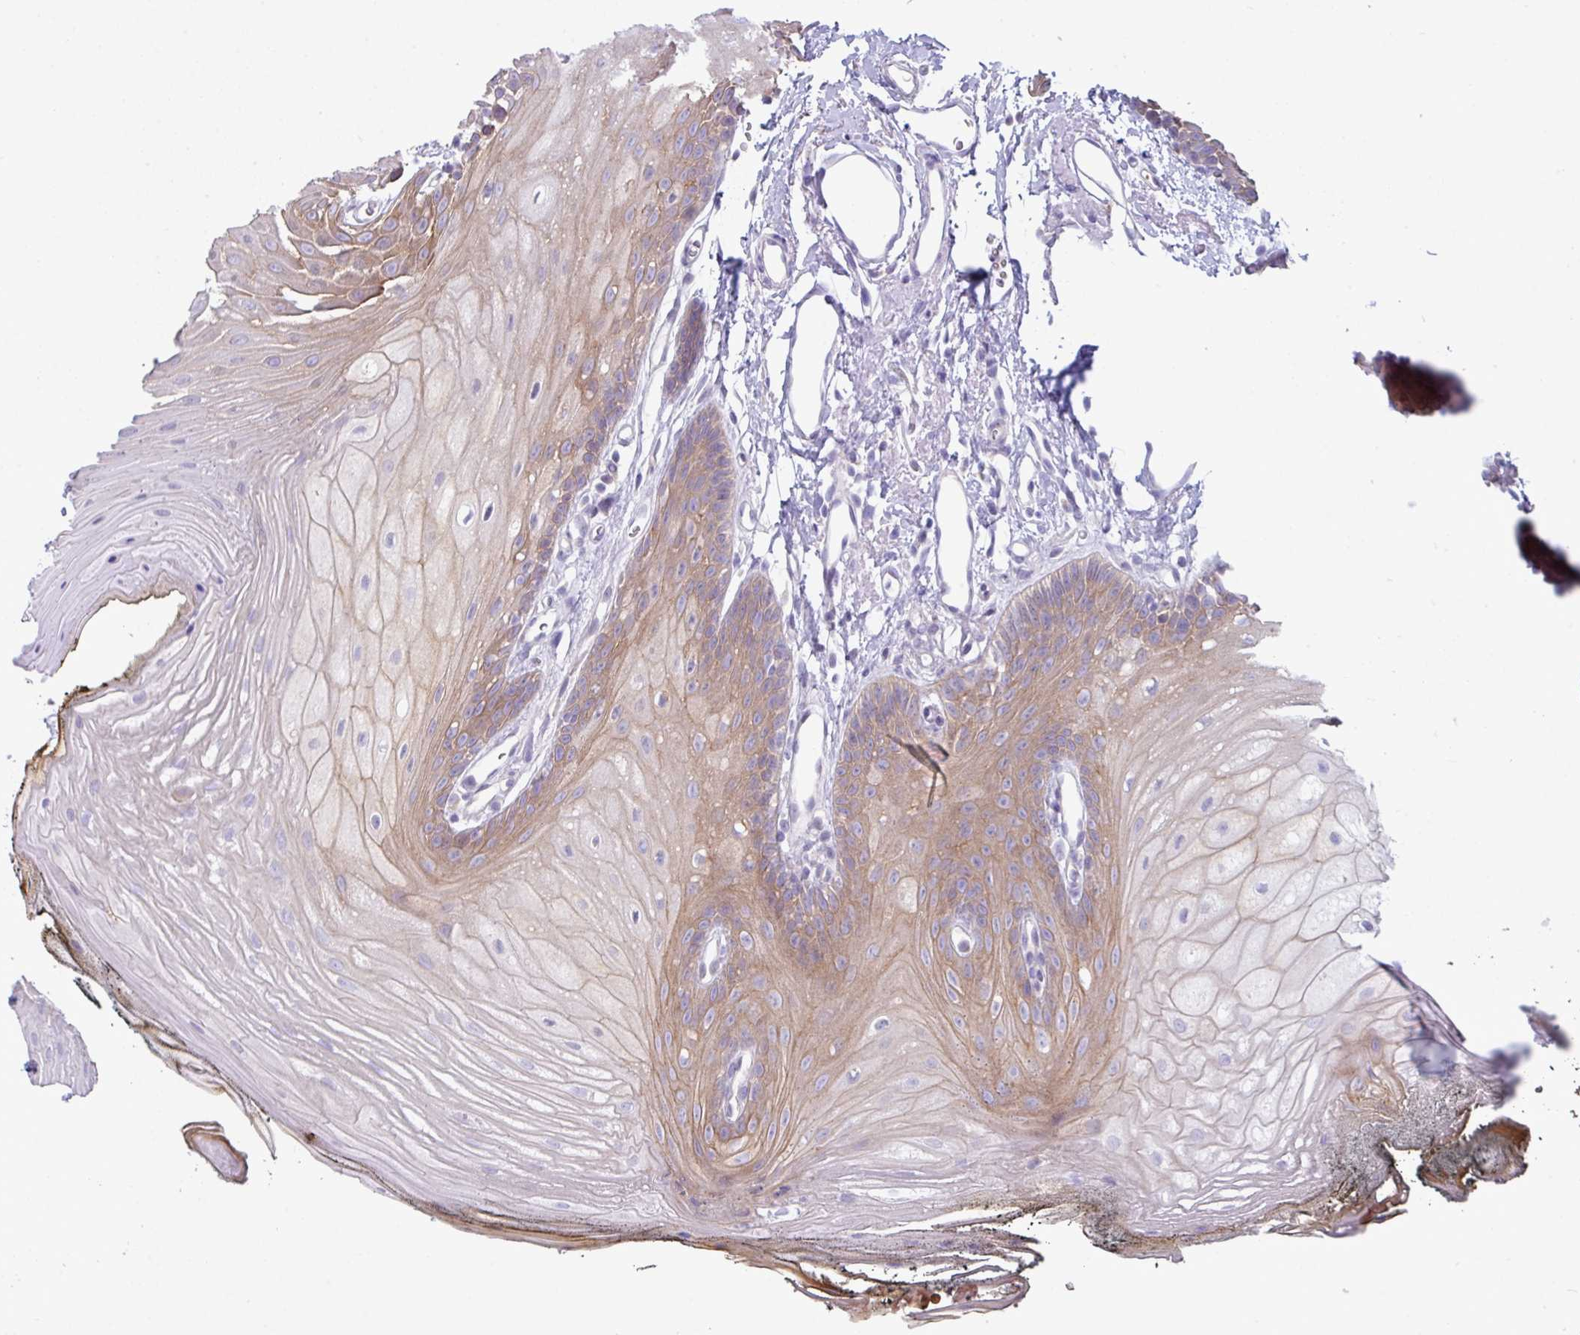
{"staining": {"intensity": "moderate", "quantity": "<25%", "location": "cytoplasmic/membranous"}, "tissue": "oral mucosa", "cell_type": "Squamous epithelial cells", "image_type": "normal", "snomed": [{"axis": "morphology", "description": "Normal tissue, NOS"}, {"axis": "morphology", "description": "Squamous cell carcinoma, NOS"}, {"axis": "topography", "description": "Oral tissue"}, {"axis": "topography", "description": "Head-Neck"}], "caption": "Benign oral mucosa was stained to show a protein in brown. There is low levels of moderate cytoplasmic/membranous positivity in approximately <25% of squamous epithelial cells. (Brightfield microscopy of DAB IHC at high magnification).", "gene": "ABCC5", "patient": {"sex": "female", "age": 81}}